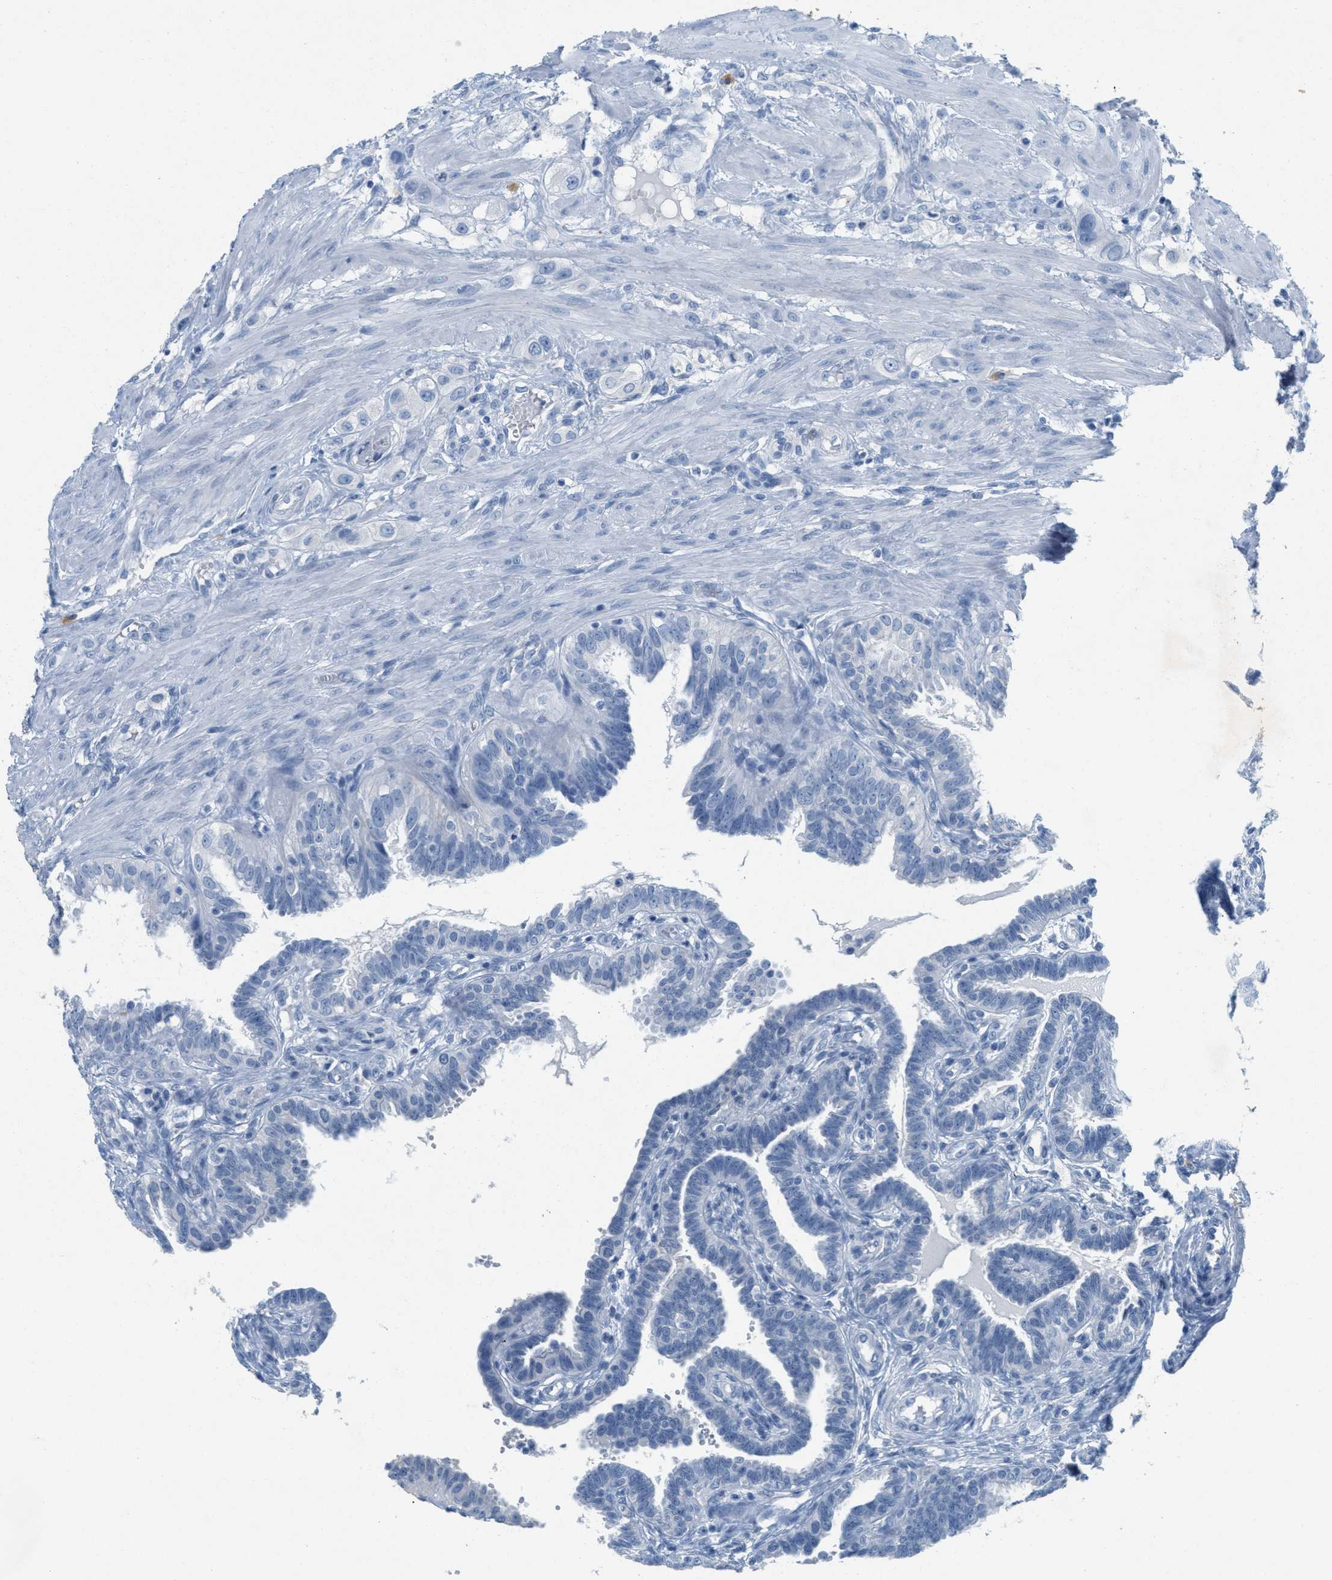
{"staining": {"intensity": "negative", "quantity": "none", "location": "none"}, "tissue": "fallopian tube", "cell_type": "Glandular cells", "image_type": "normal", "snomed": [{"axis": "morphology", "description": "Normal tissue, NOS"}, {"axis": "topography", "description": "Fallopian tube"}, {"axis": "topography", "description": "Placenta"}], "caption": "Photomicrograph shows no protein staining in glandular cells of benign fallopian tube. (DAB immunohistochemistry visualized using brightfield microscopy, high magnification).", "gene": "GPM6A", "patient": {"sex": "female", "age": 34}}